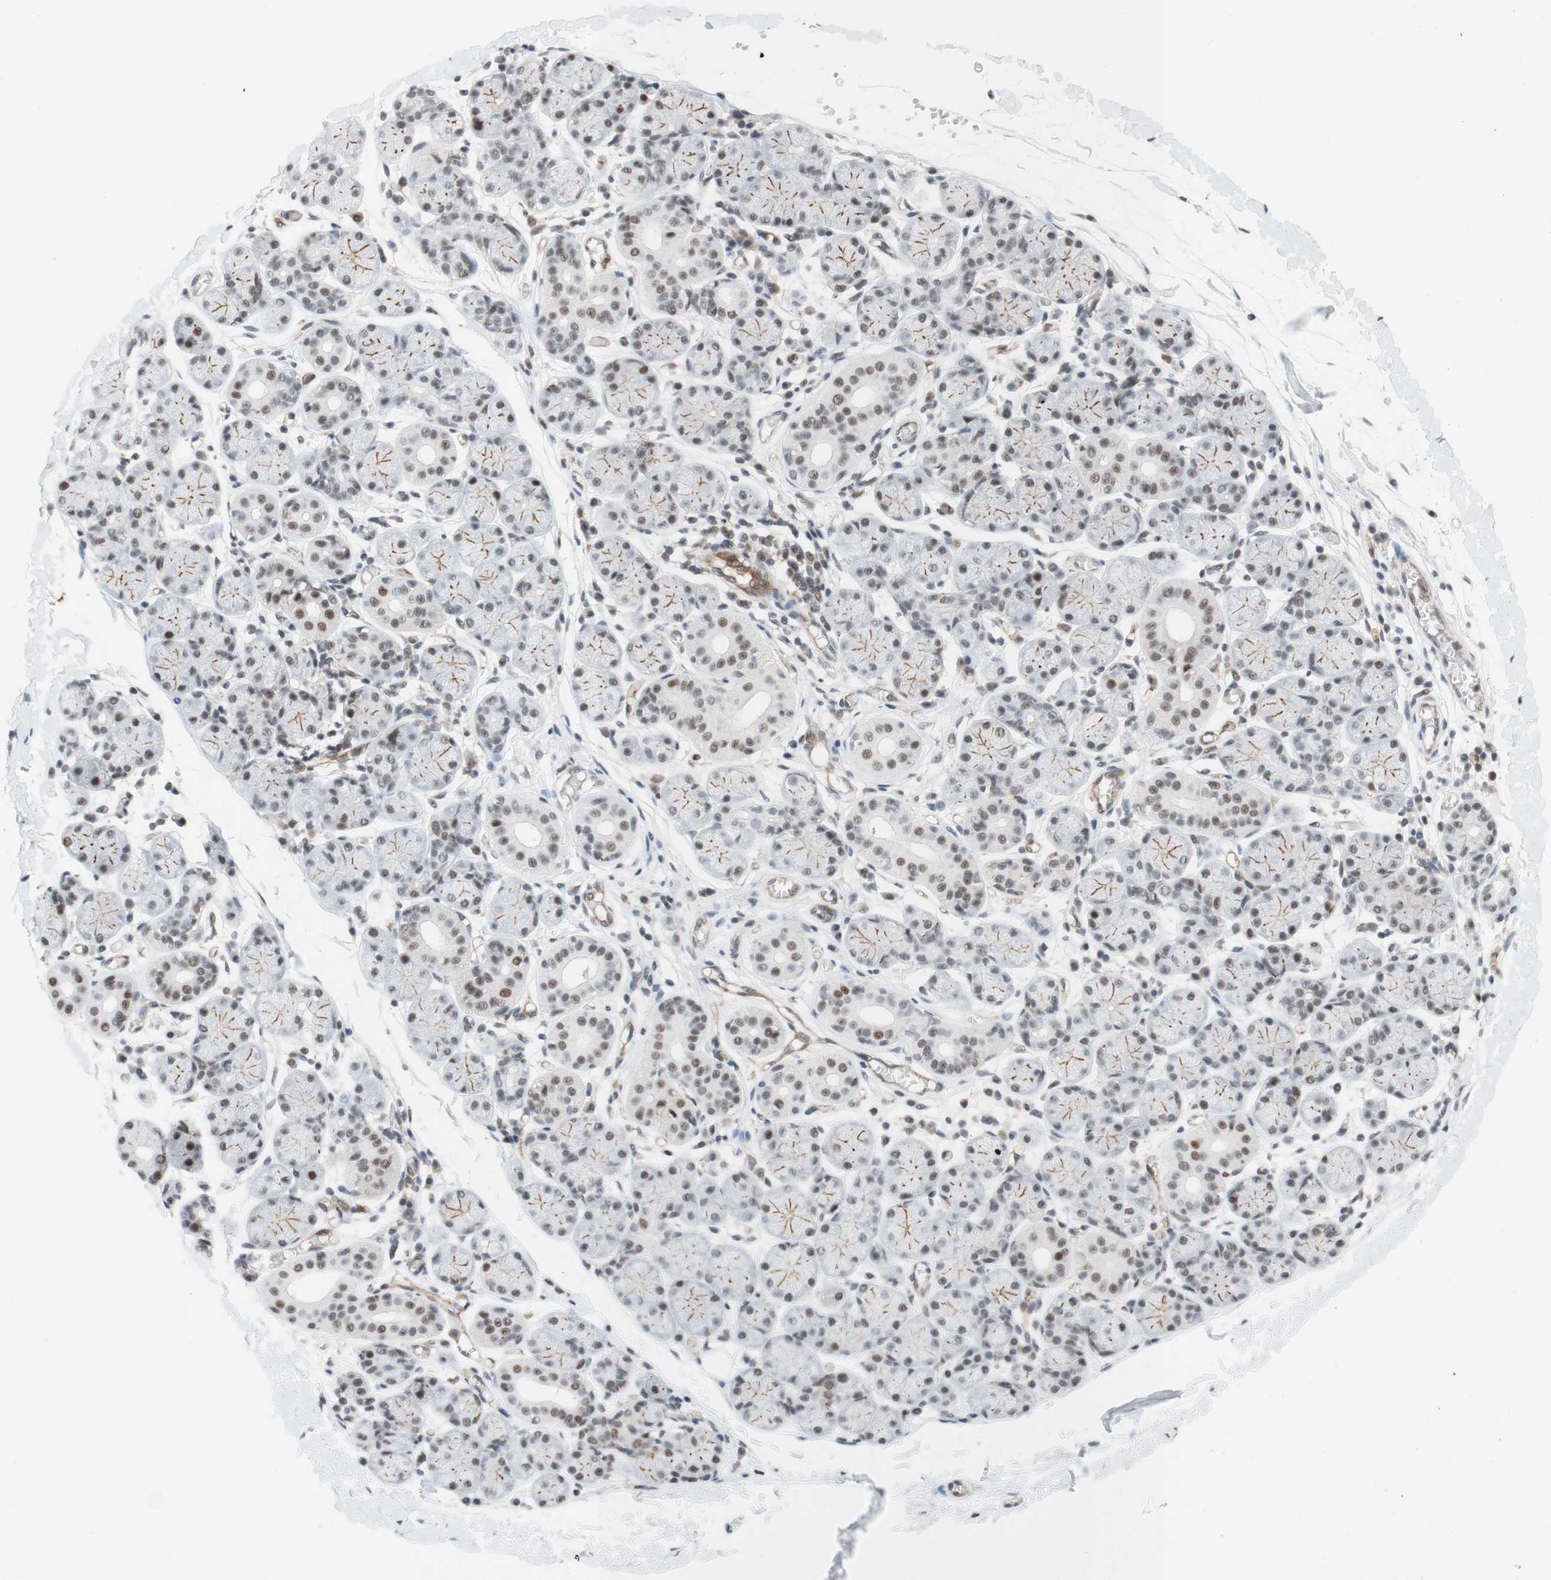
{"staining": {"intensity": "weak", "quantity": "25%-75%", "location": "cytoplasmic/membranous,nuclear"}, "tissue": "salivary gland", "cell_type": "Glandular cells", "image_type": "normal", "snomed": [{"axis": "morphology", "description": "Normal tissue, NOS"}, {"axis": "topography", "description": "Salivary gland"}], "caption": "Salivary gland stained for a protein (brown) displays weak cytoplasmic/membranous,nuclear positive staining in about 25%-75% of glandular cells.", "gene": "SAP18", "patient": {"sex": "female", "age": 24}}